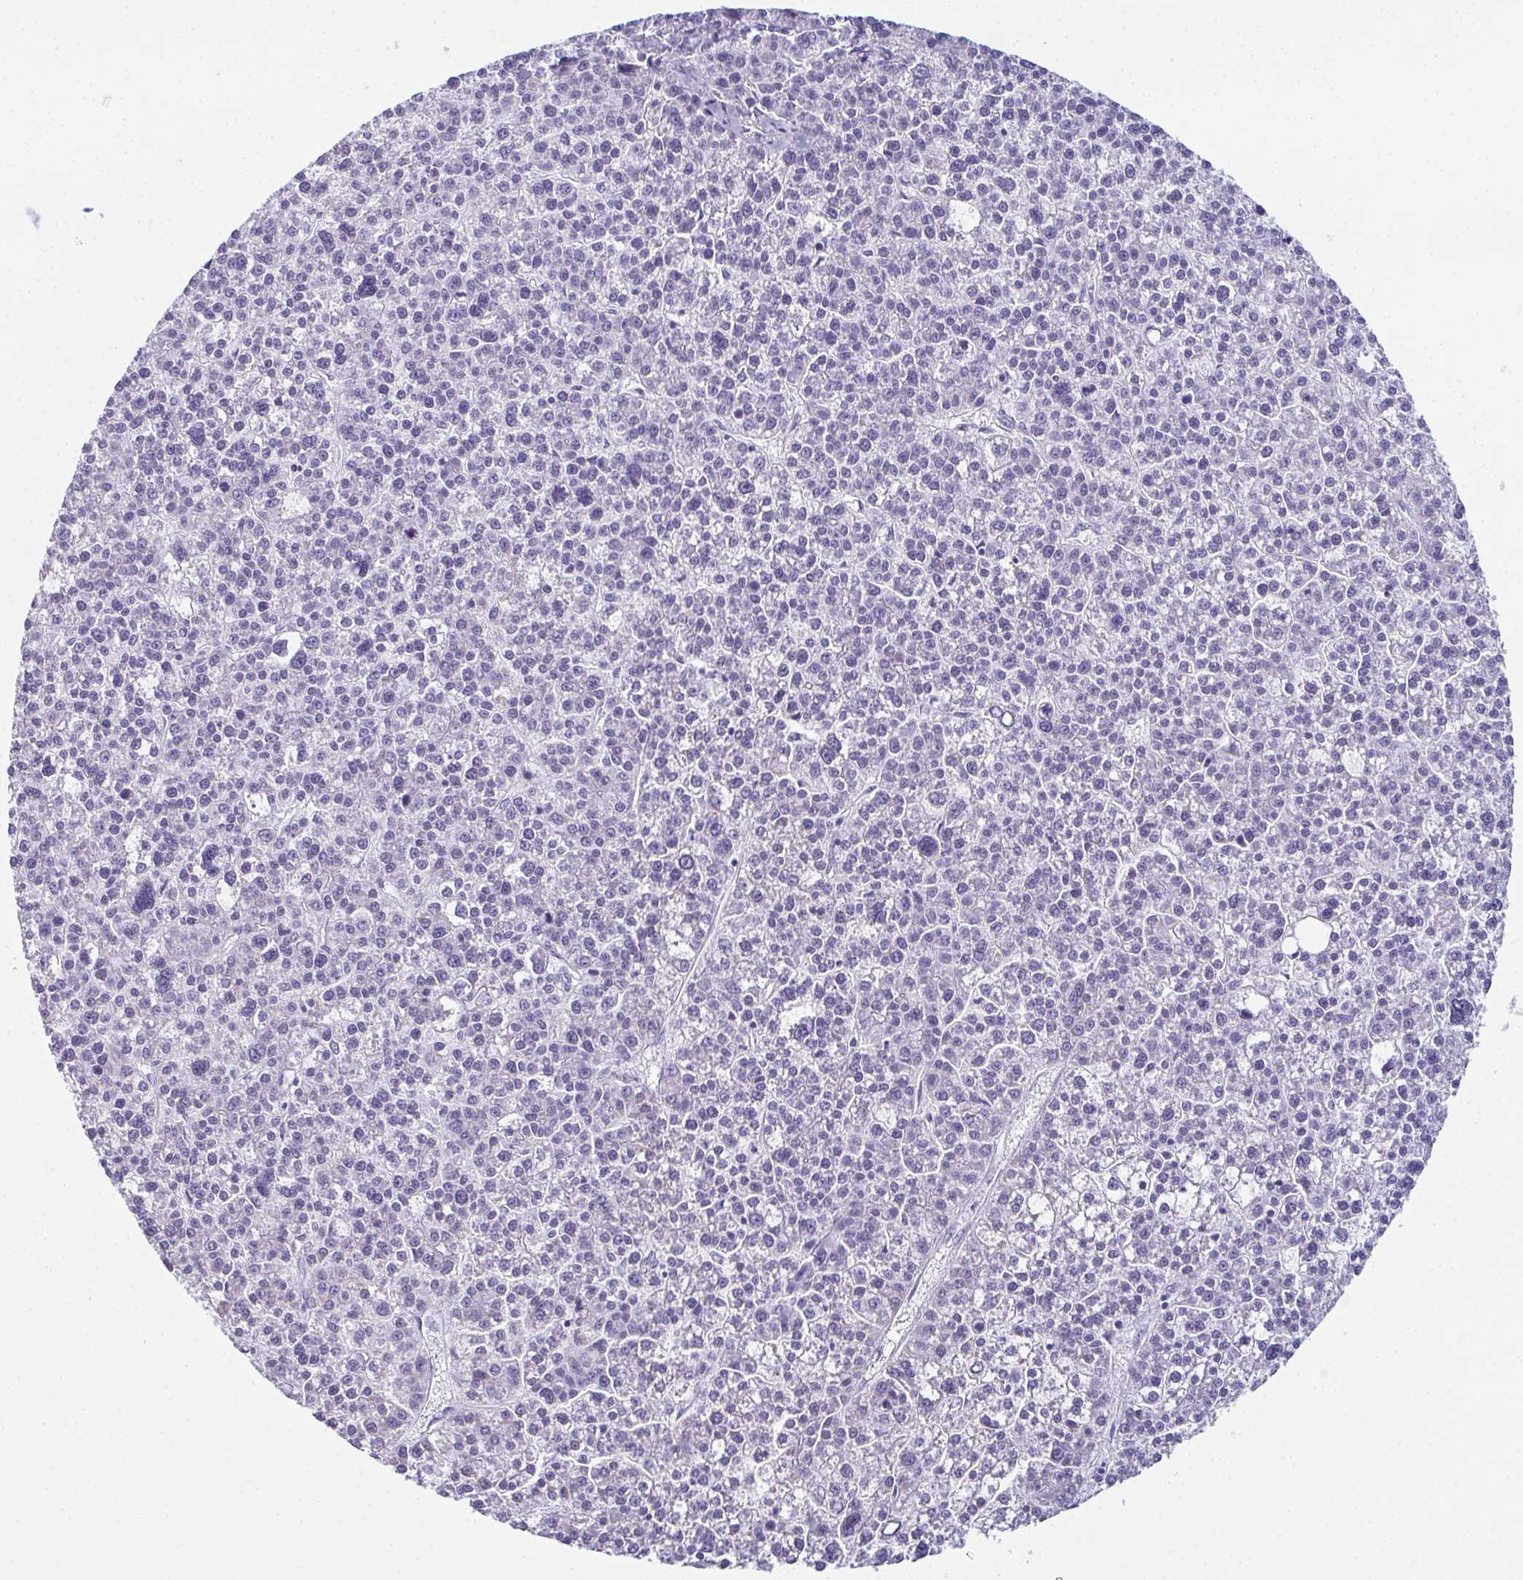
{"staining": {"intensity": "negative", "quantity": "none", "location": "none"}, "tissue": "liver cancer", "cell_type": "Tumor cells", "image_type": "cancer", "snomed": [{"axis": "morphology", "description": "Carcinoma, Hepatocellular, NOS"}, {"axis": "topography", "description": "Liver"}], "caption": "DAB immunohistochemical staining of human hepatocellular carcinoma (liver) shows no significant staining in tumor cells. (Stains: DAB (3,3'-diaminobenzidine) immunohistochemistry (IHC) with hematoxylin counter stain, Microscopy: brightfield microscopy at high magnification).", "gene": "ENKUR", "patient": {"sex": "female", "age": 58}}